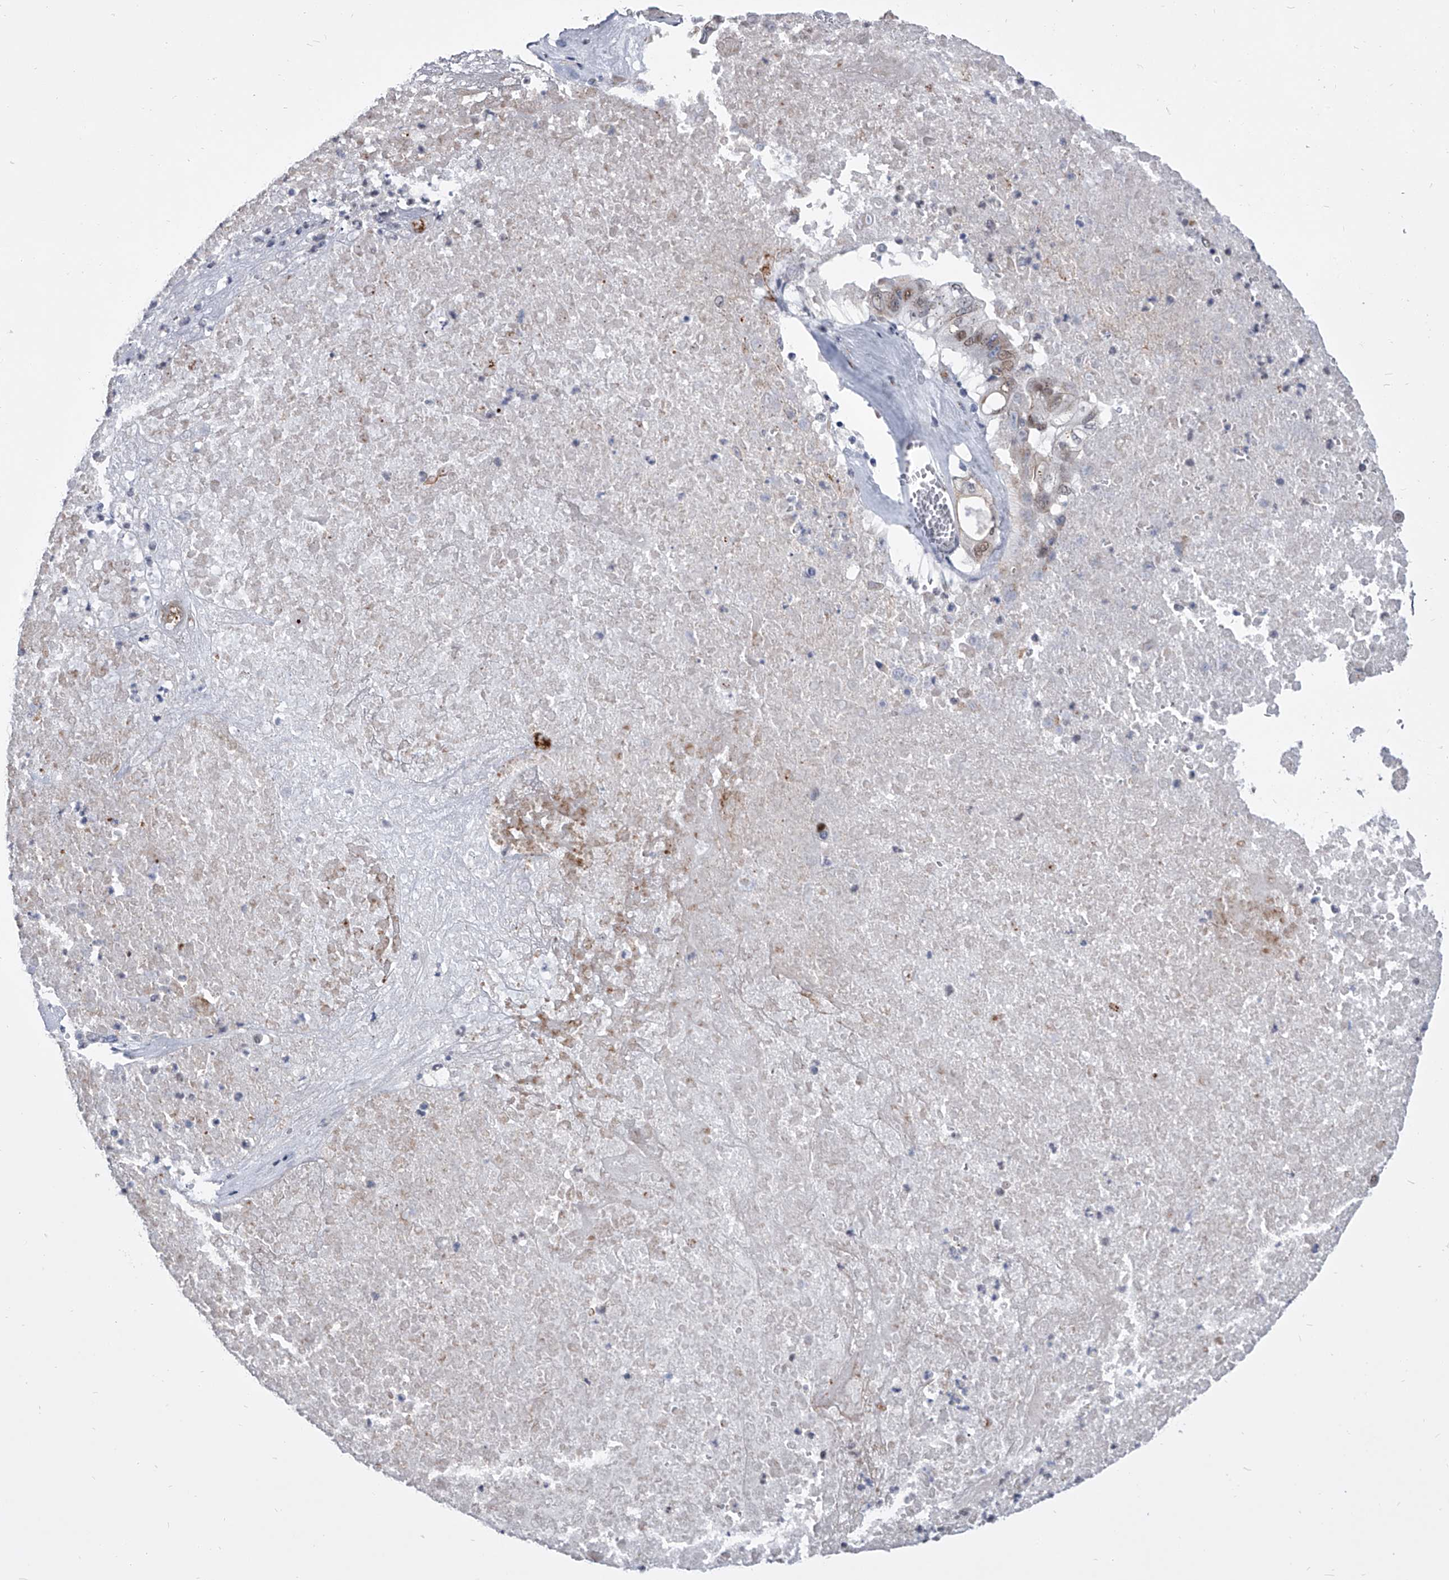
{"staining": {"intensity": "moderate", "quantity": ">75%", "location": "cytoplasmic/membranous,nuclear"}, "tissue": "pancreatic cancer", "cell_type": "Tumor cells", "image_type": "cancer", "snomed": [{"axis": "morphology", "description": "Adenocarcinoma, NOS"}, {"axis": "topography", "description": "Pancreas"}], "caption": "A medium amount of moderate cytoplasmic/membranous and nuclear expression is appreciated in approximately >75% of tumor cells in pancreatic cancer (adenocarcinoma) tissue. The protein of interest is stained brown, and the nuclei are stained in blue (DAB (3,3'-diaminobenzidine) IHC with brightfield microscopy, high magnification).", "gene": "EVA1C", "patient": {"sex": "female", "age": 77}}